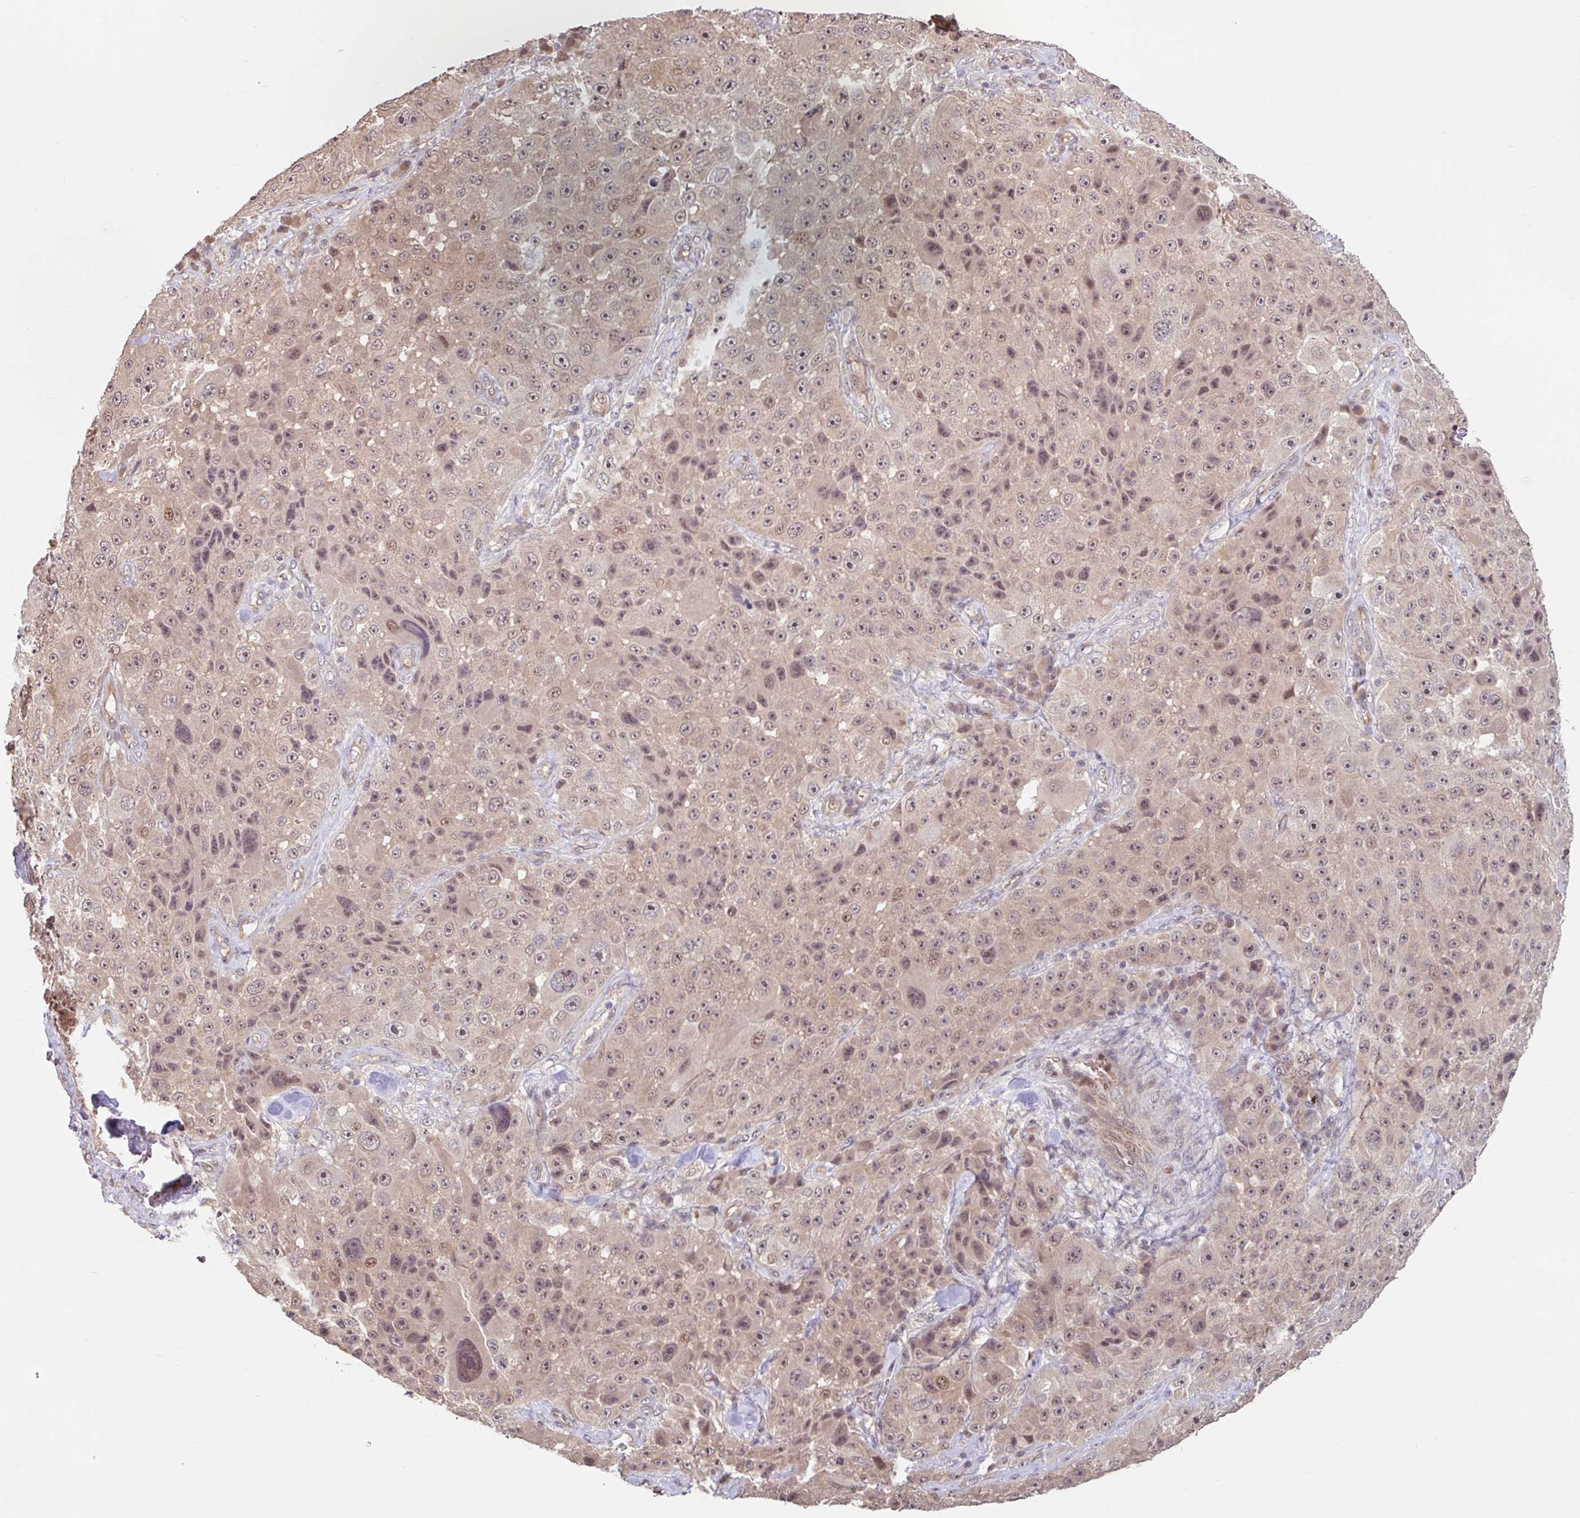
{"staining": {"intensity": "moderate", "quantity": ">75%", "location": "nuclear"}, "tissue": "melanoma", "cell_type": "Tumor cells", "image_type": "cancer", "snomed": [{"axis": "morphology", "description": "Malignant melanoma, Metastatic site"}, {"axis": "topography", "description": "Lymph node"}], "caption": "The immunohistochemical stain highlights moderate nuclear staining in tumor cells of melanoma tissue. (DAB IHC, brown staining for protein, blue staining for nuclei).", "gene": "STYXL1", "patient": {"sex": "male", "age": 62}}